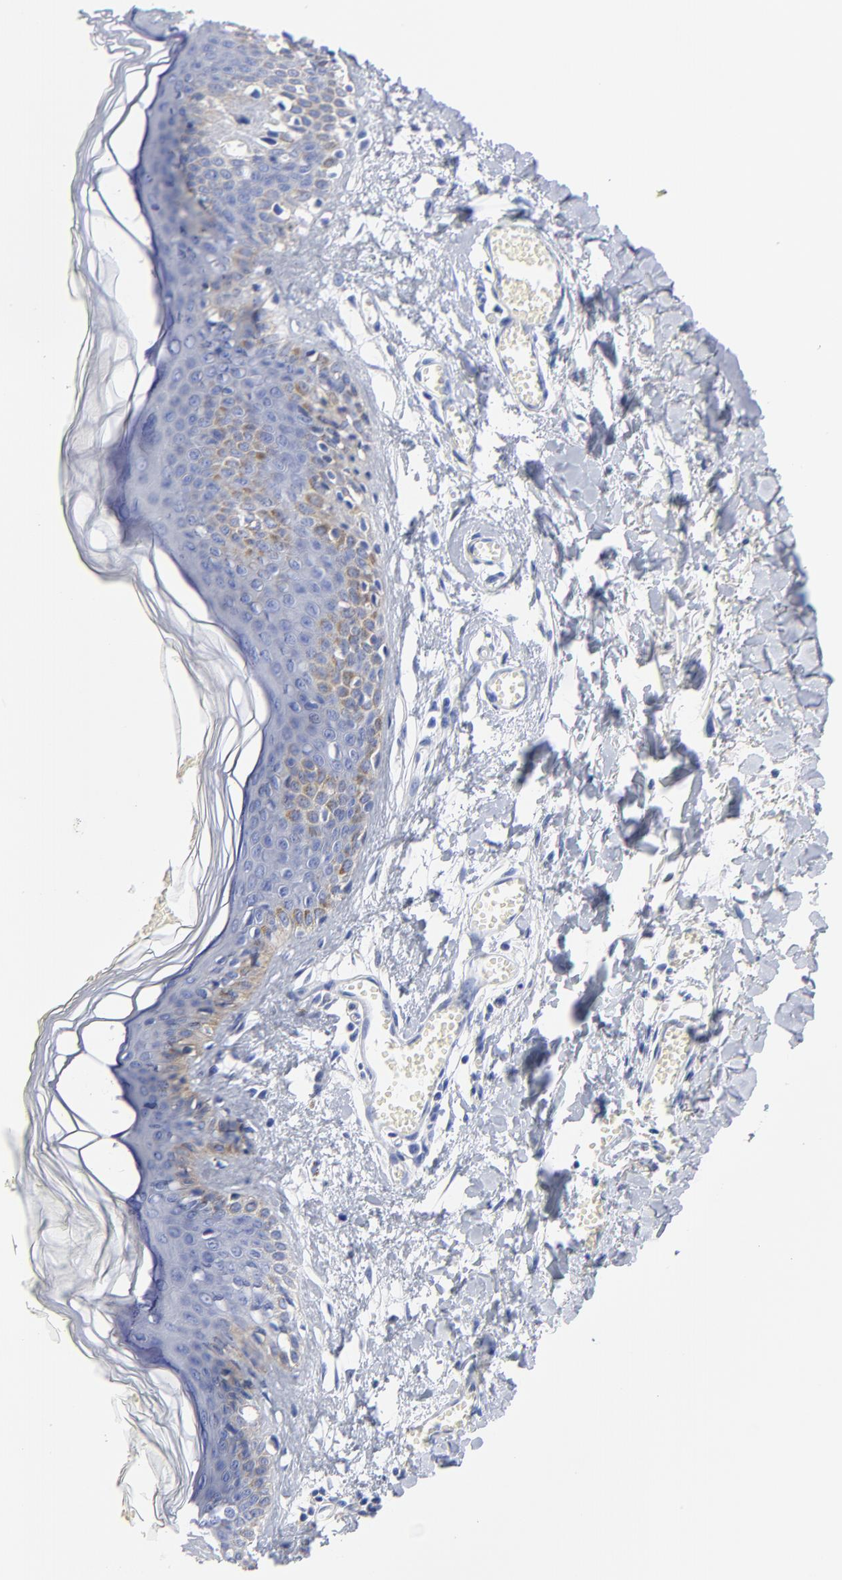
{"staining": {"intensity": "negative", "quantity": "none", "location": "none"}, "tissue": "skin", "cell_type": "Fibroblasts", "image_type": "normal", "snomed": [{"axis": "morphology", "description": "Normal tissue, NOS"}, {"axis": "morphology", "description": "Sarcoma, NOS"}, {"axis": "topography", "description": "Skin"}, {"axis": "topography", "description": "Soft tissue"}], "caption": "Fibroblasts show no significant staining in benign skin. Nuclei are stained in blue.", "gene": "ACY1", "patient": {"sex": "female", "age": 51}}